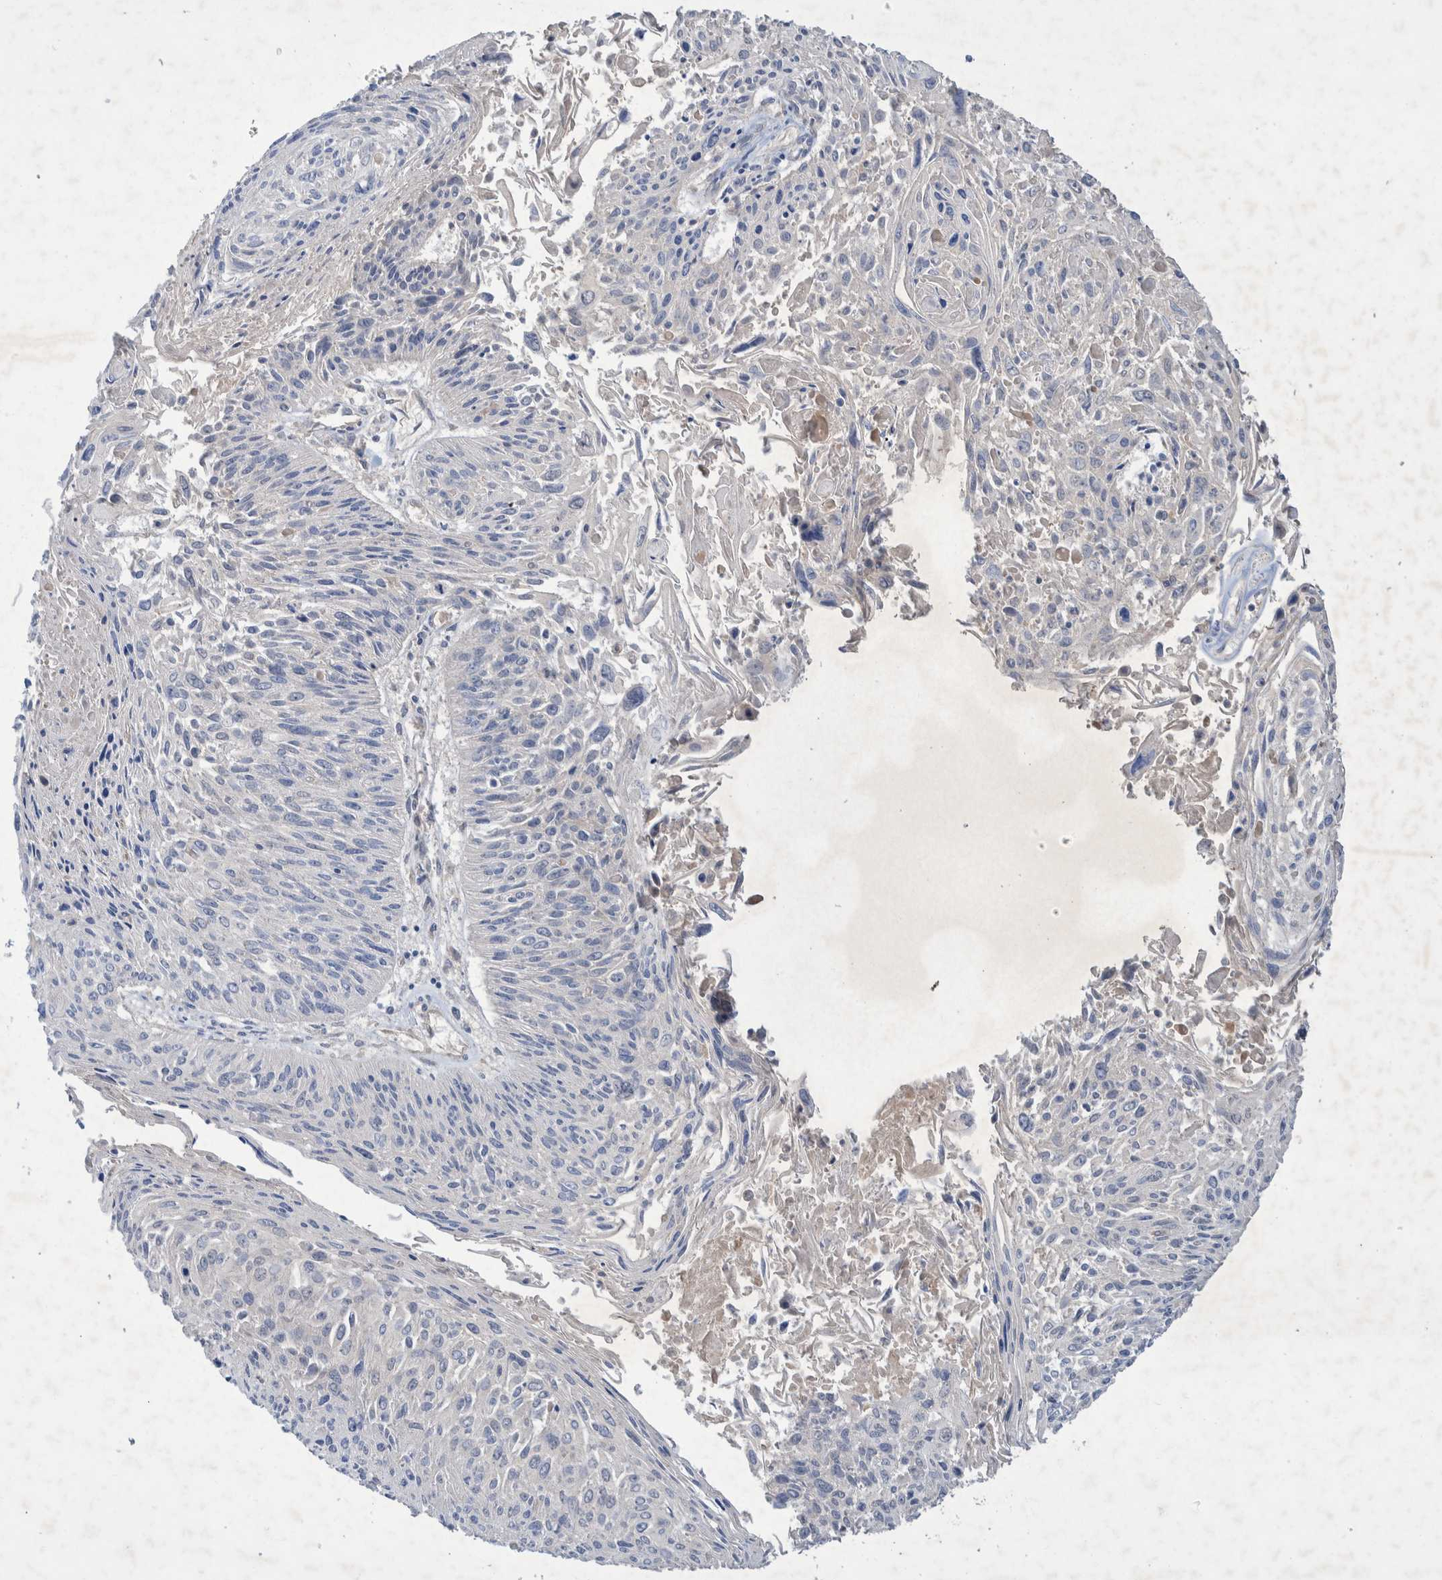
{"staining": {"intensity": "negative", "quantity": "none", "location": "none"}, "tissue": "cervical cancer", "cell_type": "Tumor cells", "image_type": "cancer", "snomed": [{"axis": "morphology", "description": "Squamous cell carcinoma, NOS"}, {"axis": "topography", "description": "Cervix"}], "caption": "Tumor cells show no significant expression in squamous cell carcinoma (cervical).", "gene": "PLPBP", "patient": {"sex": "female", "age": 51}}